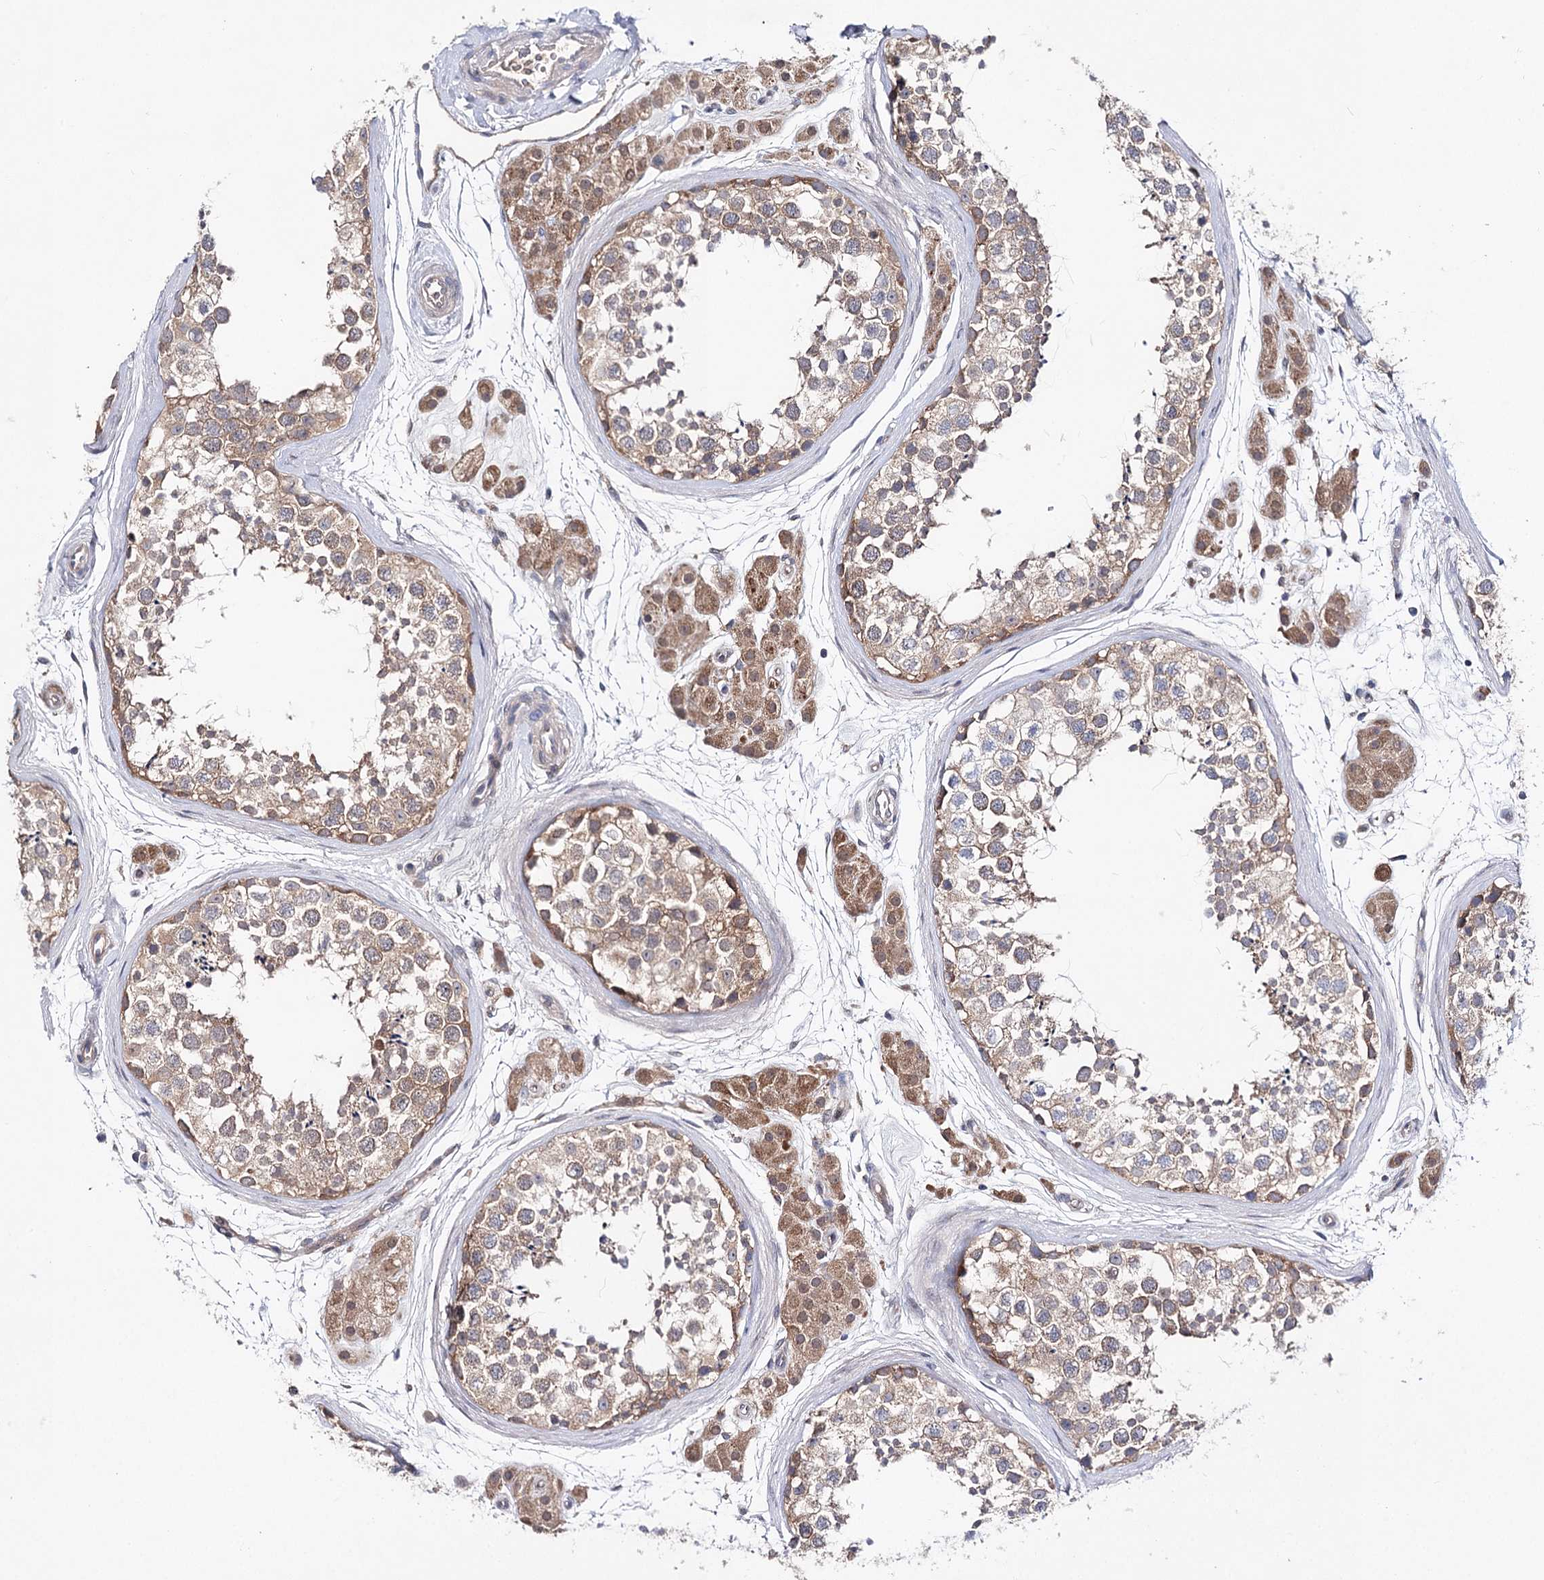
{"staining": {"intensity": "moderate", "quantity": "25%-75%", "location": "cytoplasmic/membranous"}, "tissue": "testis", "cell_type": "Cells in seminiferous ducts", "image_type": "normal", "snomed": [{"axis": "morphology", "description": "Normal tissue, NOS"}, {"axis": "topography", "description": "Testis"}], "caption": "The immunohistochemical stain labels moderate cytoplasmic/membranous expression in cells in seminiferous ducts of normal testis.", "gene": "LRRC14B", "patient": {"sex": "male", "age": 56}}